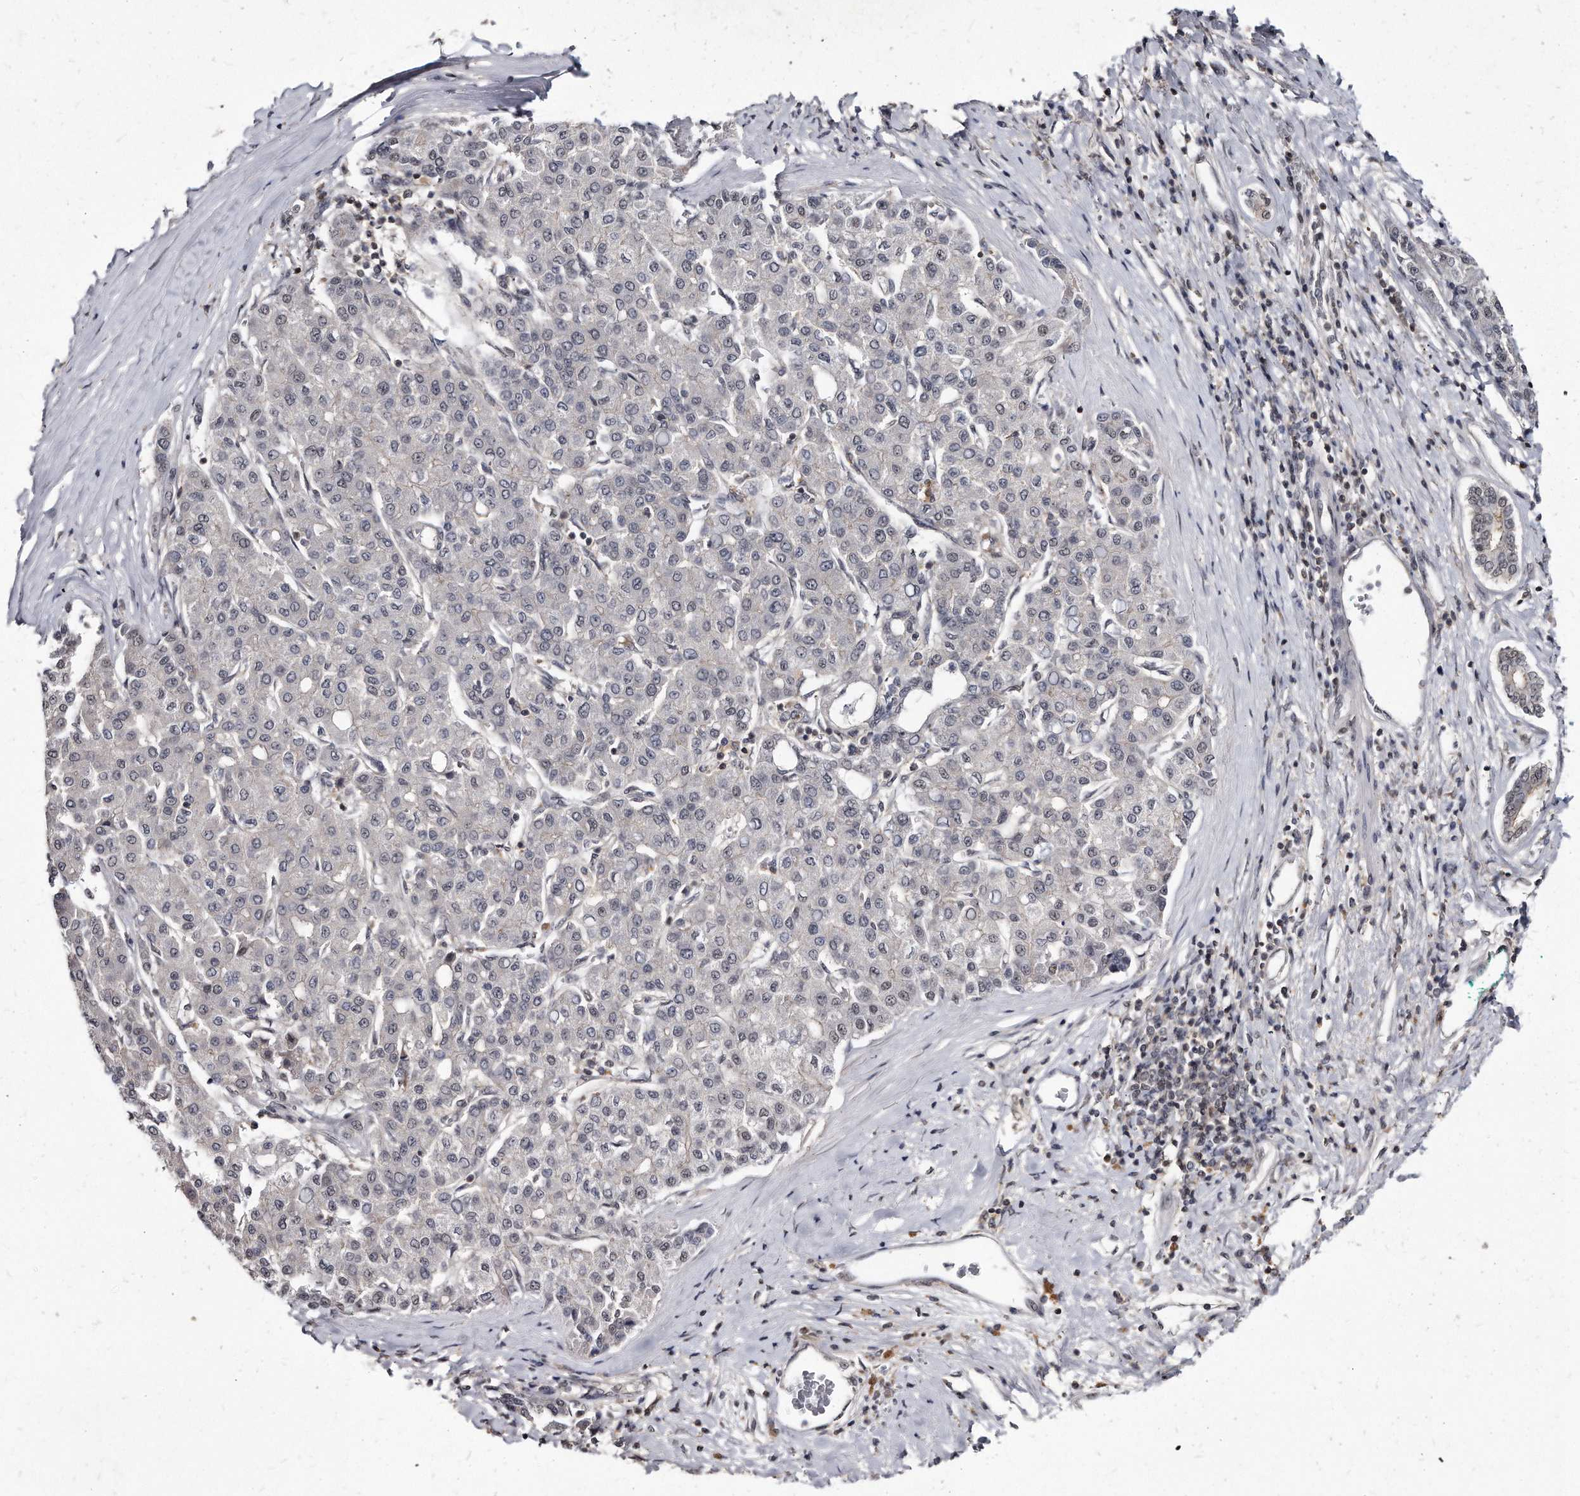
{"staining": {"intensity": "negative", "quantity": "none", "location": "none"}, "tissue": "liver cancer", "cell_type": "Tumor cells", "image_type": "cancer", "snomed": [{"axis": "morphology", "description": "Carcinoma, Hepatocellular, NOS"}, {"axis": "topography", "description": "Liver"}], "caption": "A high-resolution histopathology image shows immunohistochemistry staining of liver hepatocellular carcinoma, which shows no significant positivity in tumor cells. (DAB (3,3'-diaminobenzidine) IHC with hematoxylin counter stain).", "gene": "KLHDC3", "patient": {"sex": "male", "age": 65}}